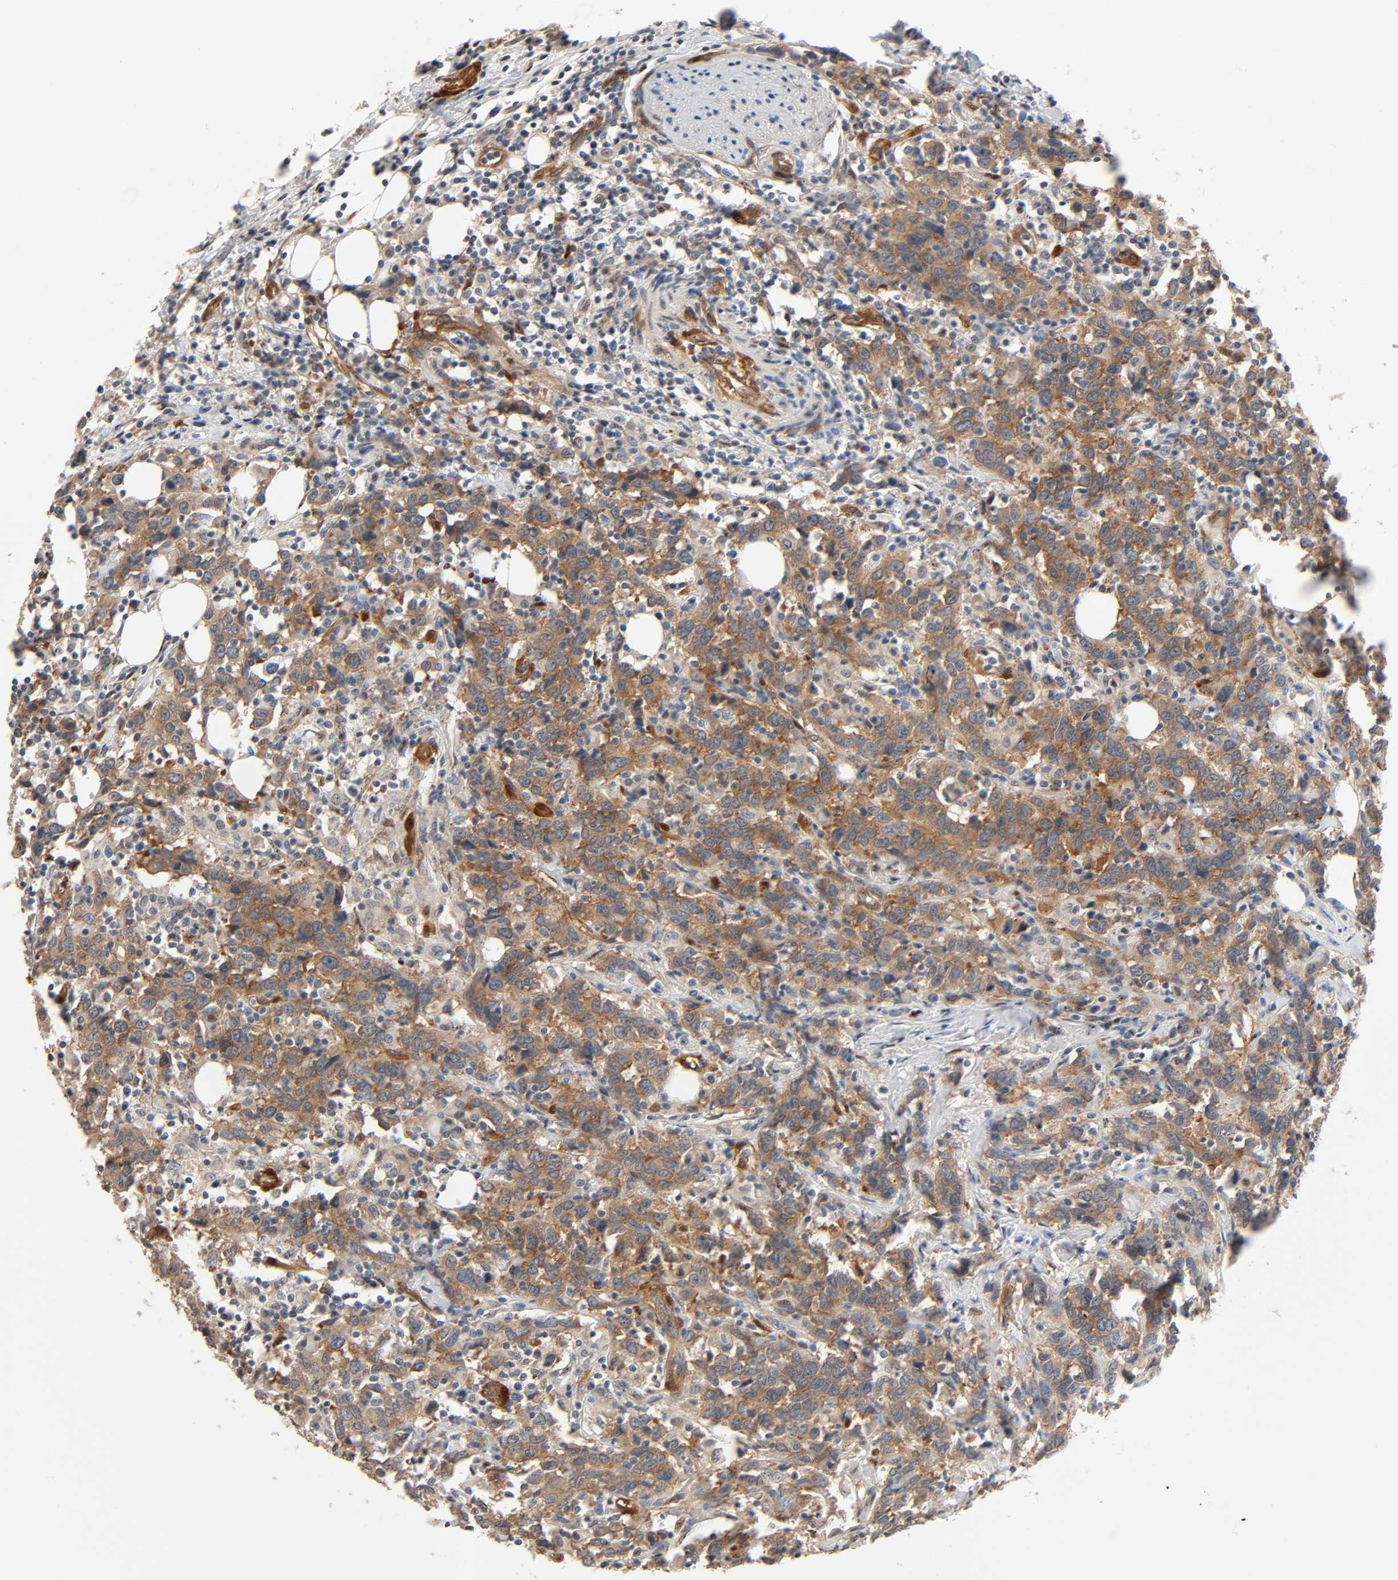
{"staining": {"intensity": "strong", "quantity": "25%-75%", "location": "cytoplasmic/membranous"}, "tissue": "urothelial cancer", "cell_type": "Tumor cells", "image_type": "cancer", "snomed": [{"axis": "morphology", "description": "Urothelial carcinoma, High grade"}, {"axis": "topography", "description": "Urinary bladder"}], "caption": "High-grade urothelial carcinoma was stained to show a protein in brown. There is high levels of strong cytoplasmic/membranous staining in about 25%-75% of tumor cells. (brown staining indicates protein expression, while blue staining denotes nuclei).", "gene": "PTK2", "patient": {"sex": "male", "age": 61}}